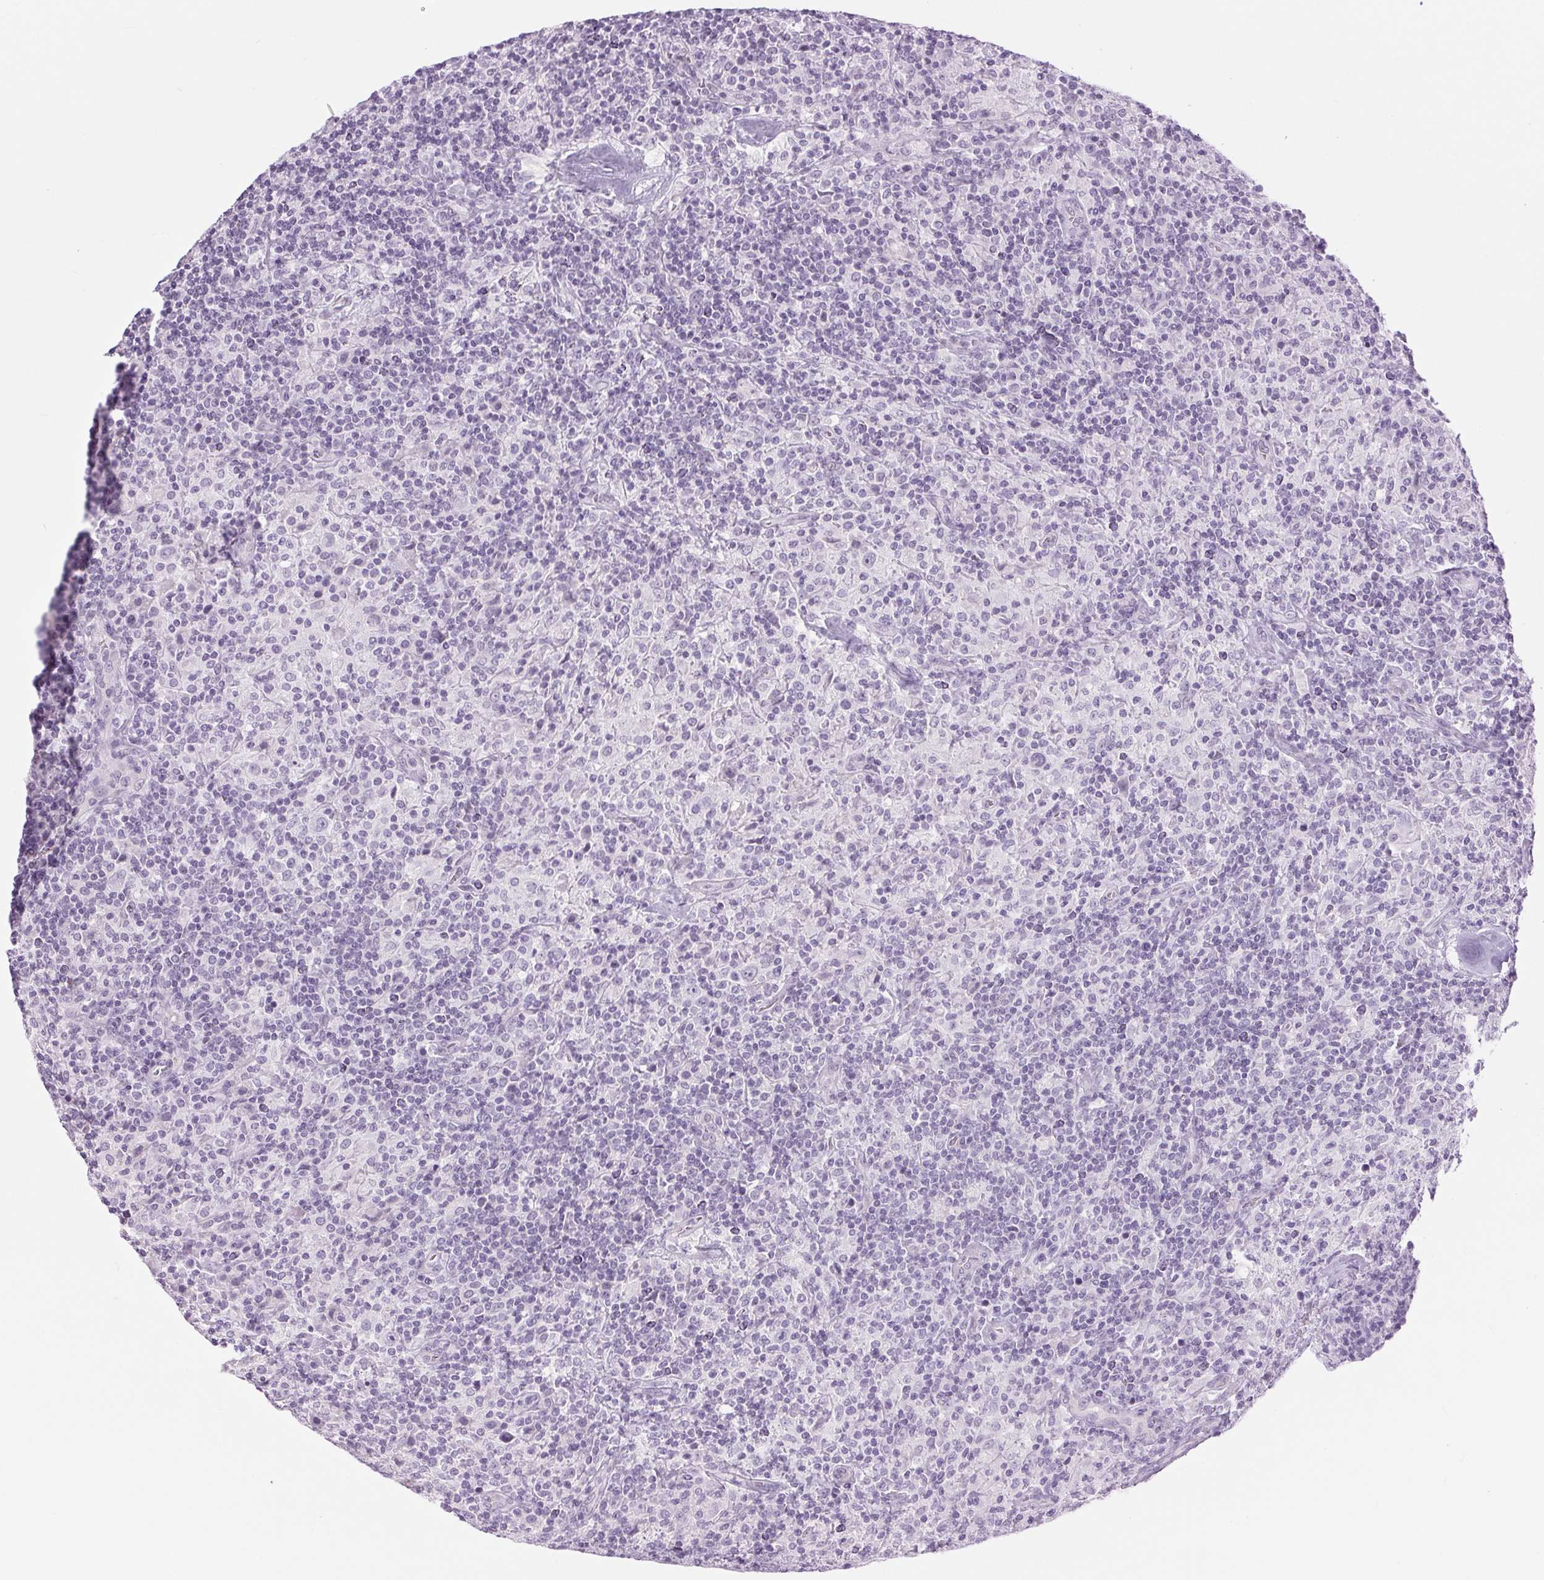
{"staining": {"intensity": "negative", "quantity": "none", "location": "none"}, "tissue": "lymphoma", "cell_type": "Tumor cells", "image_type": "cancer", "snomed": [{"axis": "morphology", "description": "Hodgkin's disease, NOS"}, {"axis": "topography", "description": "Lymph node"}], "caption": "Tumor cells are negative for brown protein staining in Hodgkin's disease.", "gene": "BEND2", "patient": {"sex": "male", "age": 70}}